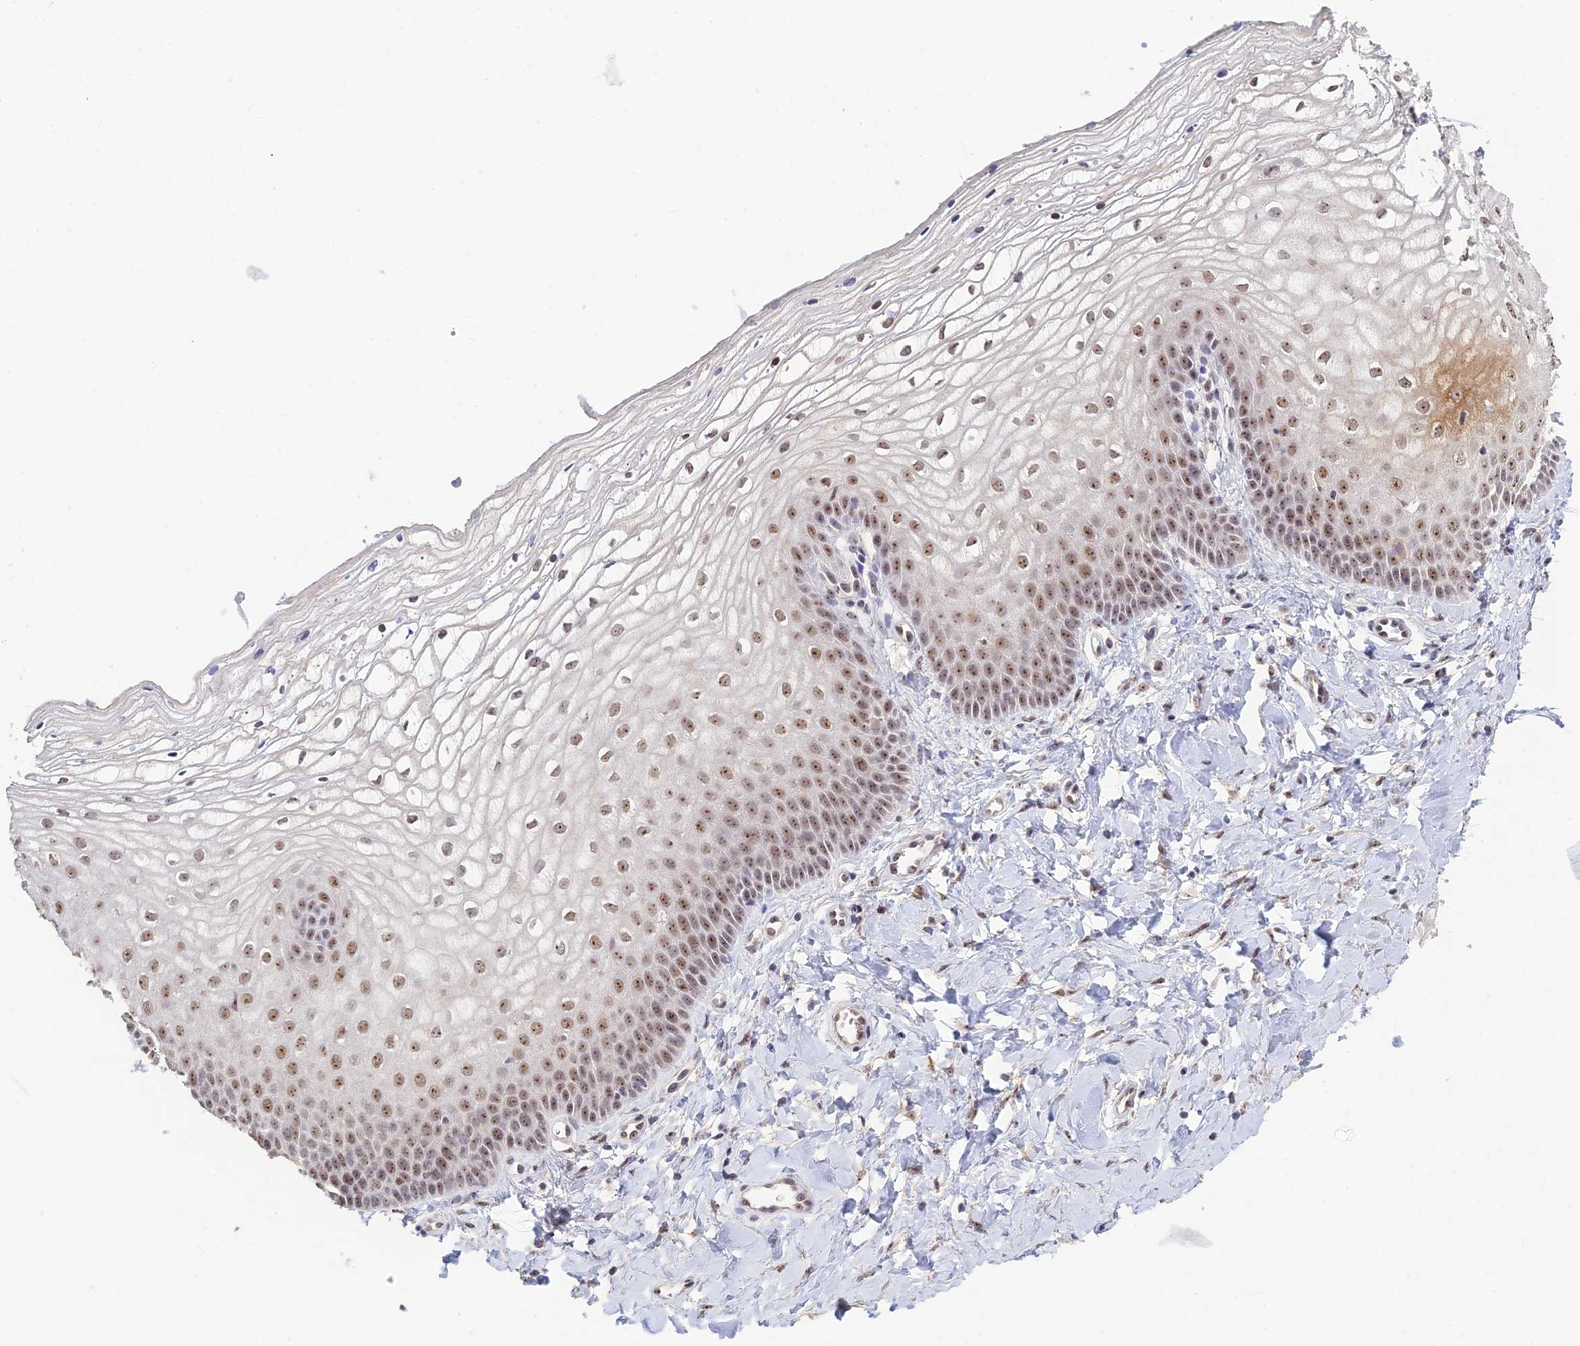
{"staining": {"intensity": "moderate", "quantity": ">75%", "location": "nuclear"}, "tissue": "vagina", "cell_type": "Squamous epithelial cells", "image_type": "normal", "snomed": [{"axis": "morphology", "description": "Normal tissue, NOS"}, {"axis": "topography", "description": "Vagina"}], "caption": "Moderate nuclear positivity for a protein is present in about >75% of squamous epithelial cells of normal vagina using immunohistochemistry (IHC).", "gene": "POLR1G", "patient": {"sex": "female", "age": 68}}